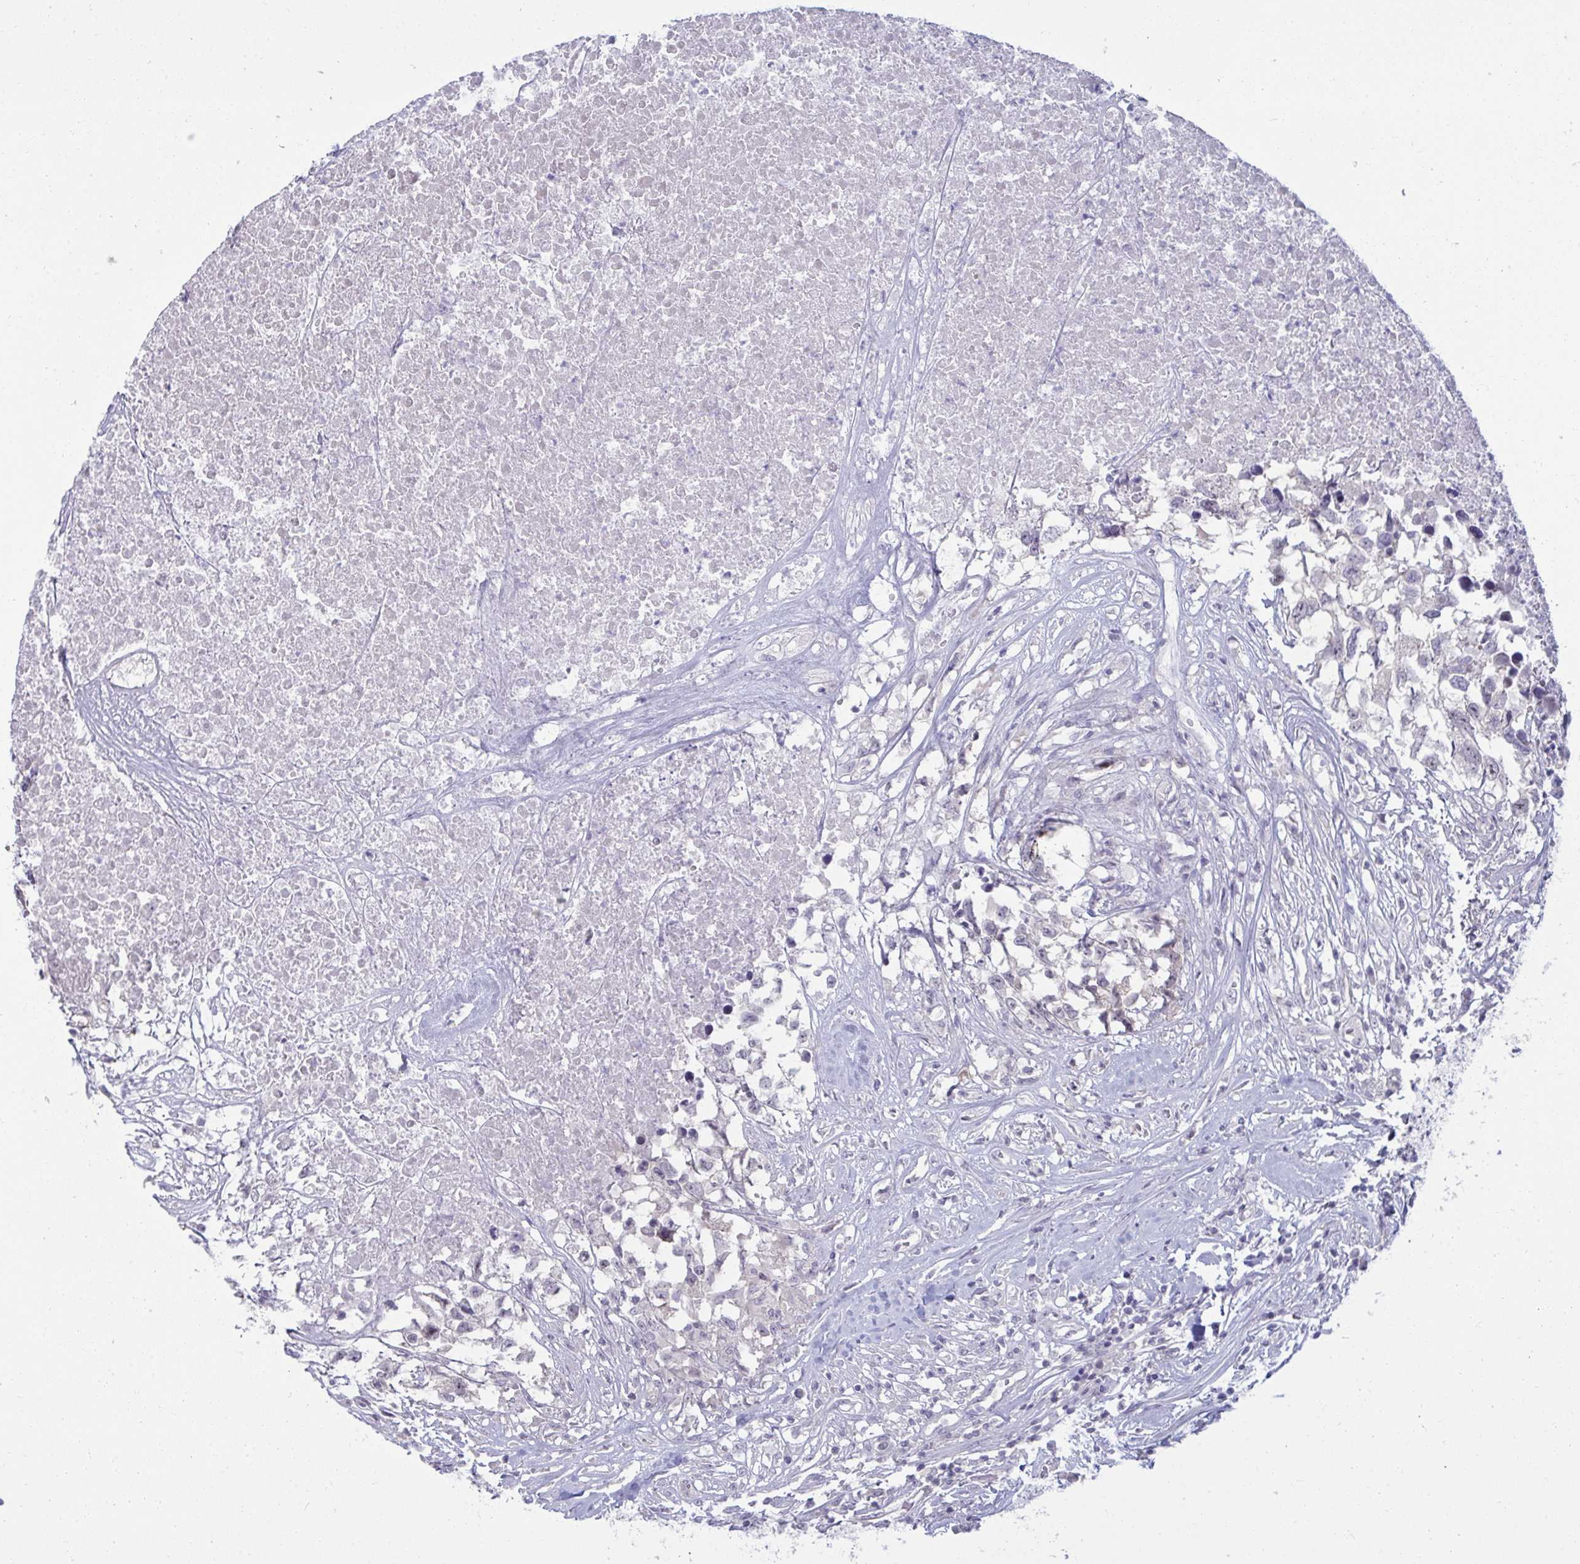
{"staining": {"intensity": "negative", "quantity": "none", "location": "none"}, "tissue": "testis cancer", "cell_type": "Tumor cells", "image_type": "cancer", "snomed": [{"axis": "morphology", "description": "Carcinoma, Embryonal, NOS"}, {"axis": "topography", "description": "Testis"}], "caption": "Testis cancer stained for a protein using immunohistochemistry (IHC) exhibits no expression tumor cells.", "gene": "RNASEH1", "patient": {"sex": "male", "age": 83}}